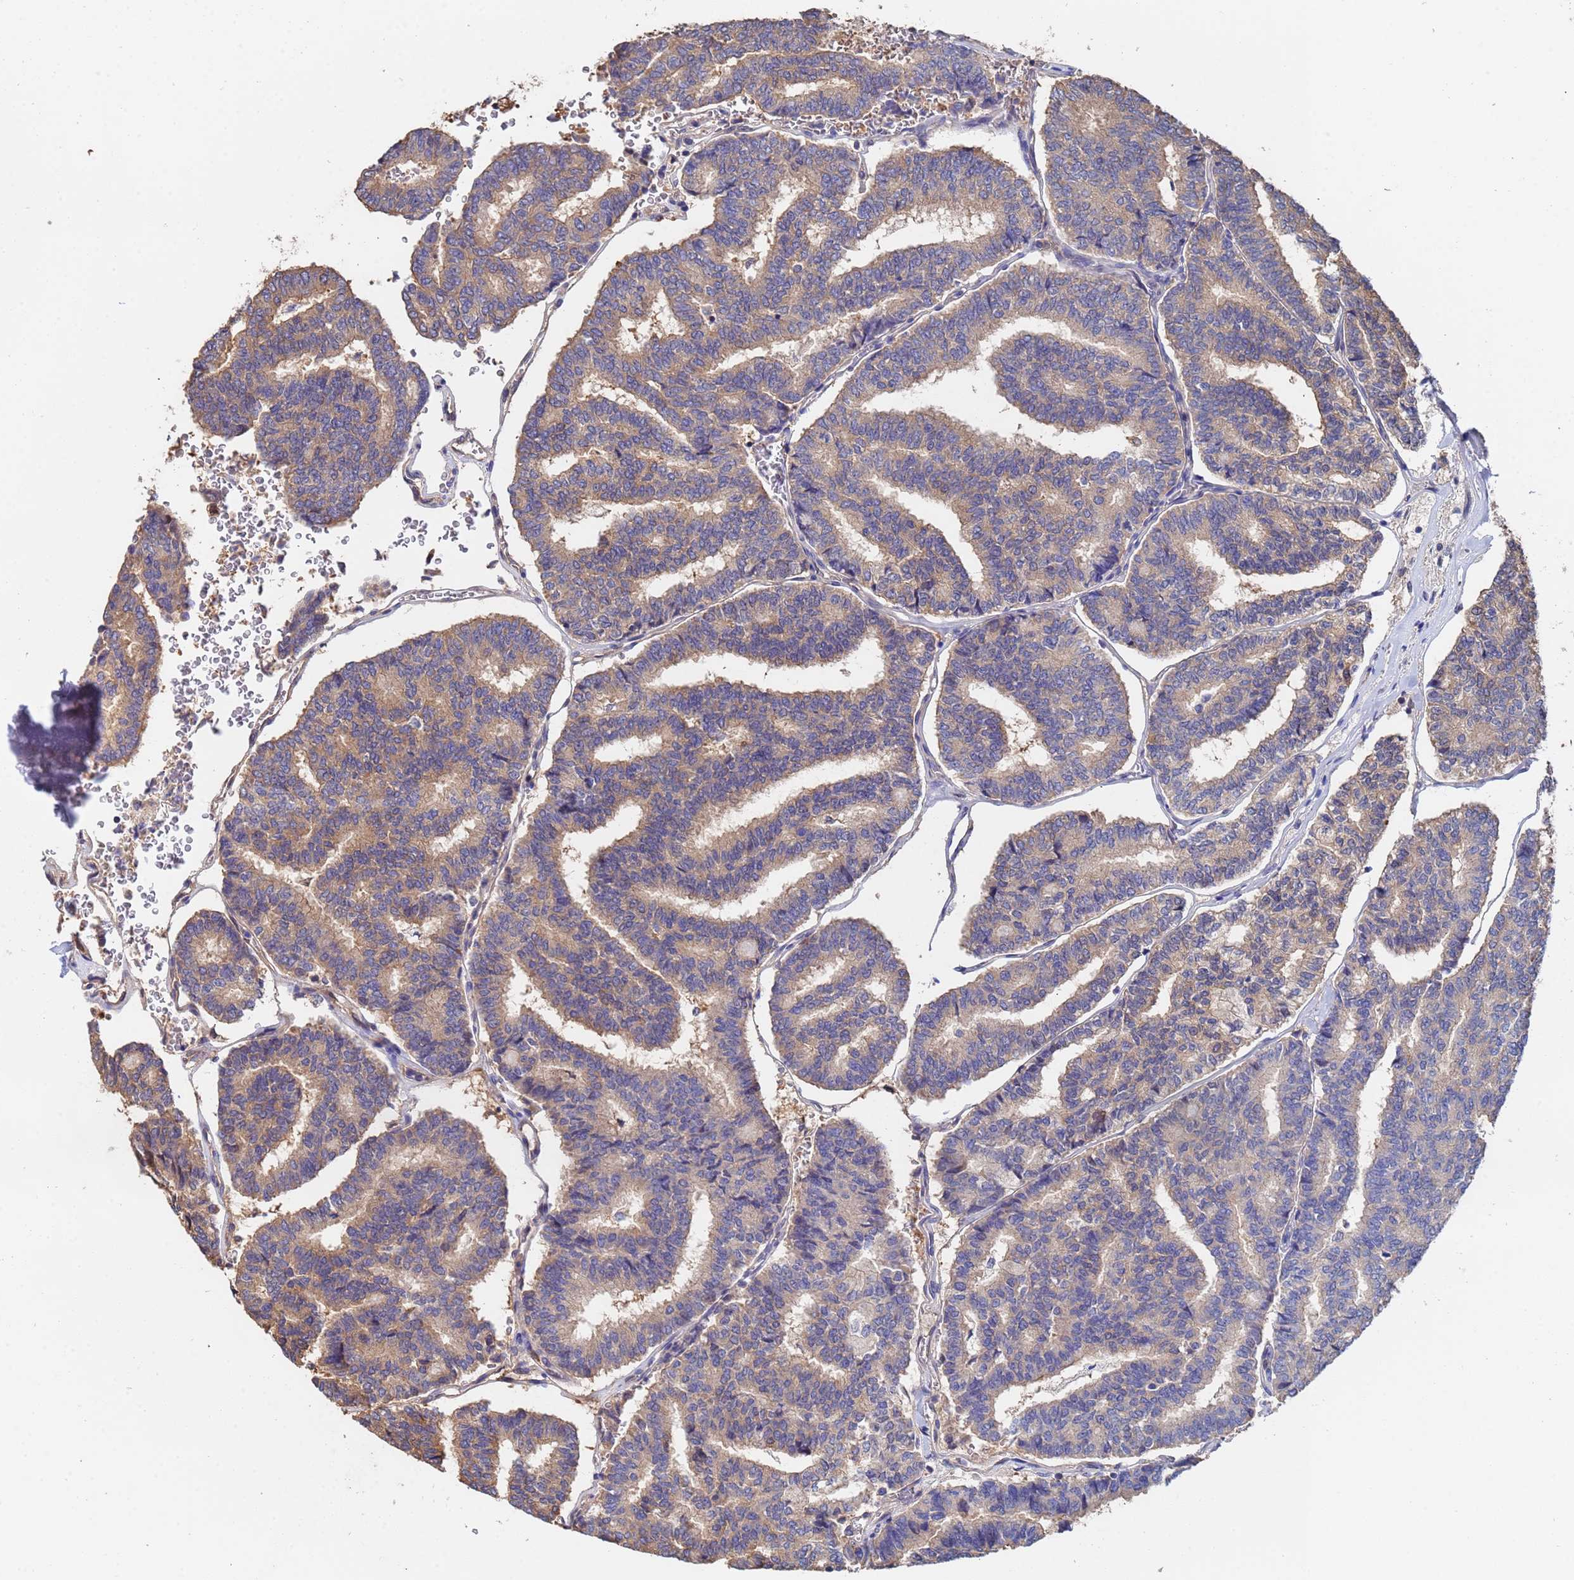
{"staining": {"intensity": "weak", "quantity": "25%-75%", "location": "cytoplasmic/membranous"}, "tissue": "thyroid cancer", "cell_type": "Tumor cells", "image_type": "cancer", "snomed": [{"axis": "morphology", "description": "Papillary adenocarcinoma, NOS"}, {"axis": "topography", "description": "Thyroid gland"}], "caption": "Immunohistochemical staining of thyroid papillary adenocarcinoma shows low levels of weak cytoplasmic/membranous protein expression in about 25%-75% of tumor cells. The protein is shown in brown color, while the nuclei are stained blue.", "gene": "FAM25A", "patient": {"sex": "female", "age": 35}}